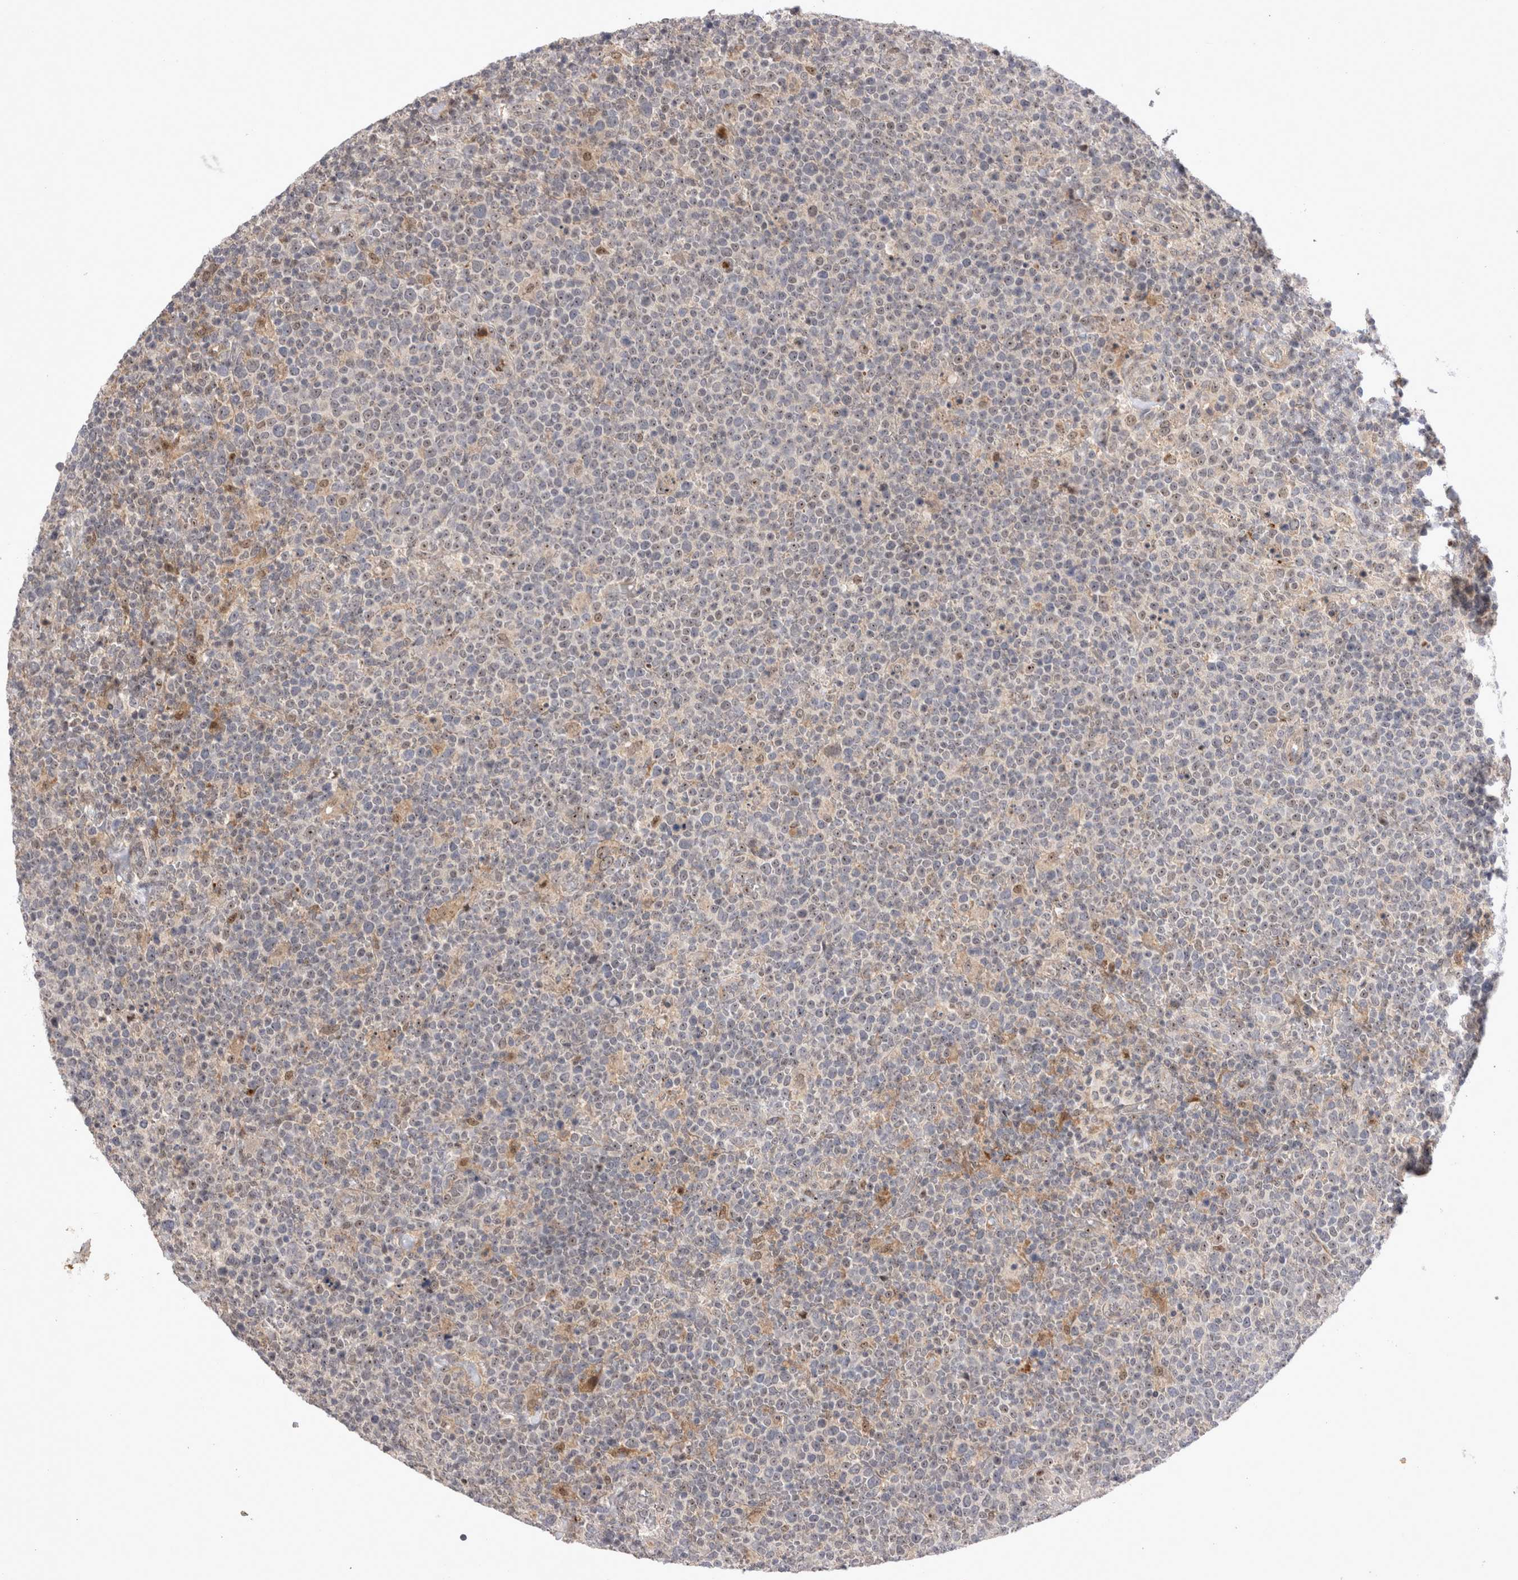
{"staining": {"intensity": "weak", "quantity": "25%-75%", "location": "nuclear"}, "tissue": "lymphoma", "cell_type": "Tumor cells", "image_type": "cancer", "snomed": [{"axis": "morphology", "description": "Malignant lymphoma, non-Hodgkin's type, High grade"}, {"axis": "topography", "description": "Lymph node"}], "caption": "This photomicrograph shows lymphoma stained with immunohistochemistry (IHC) to label a protein in brown. The nuclear of tumor cells show weak positivity for the protein. Nuclei are counter-stained blue.", "gene": "STK11", "patient": {"sex": "male", "age": 61}}